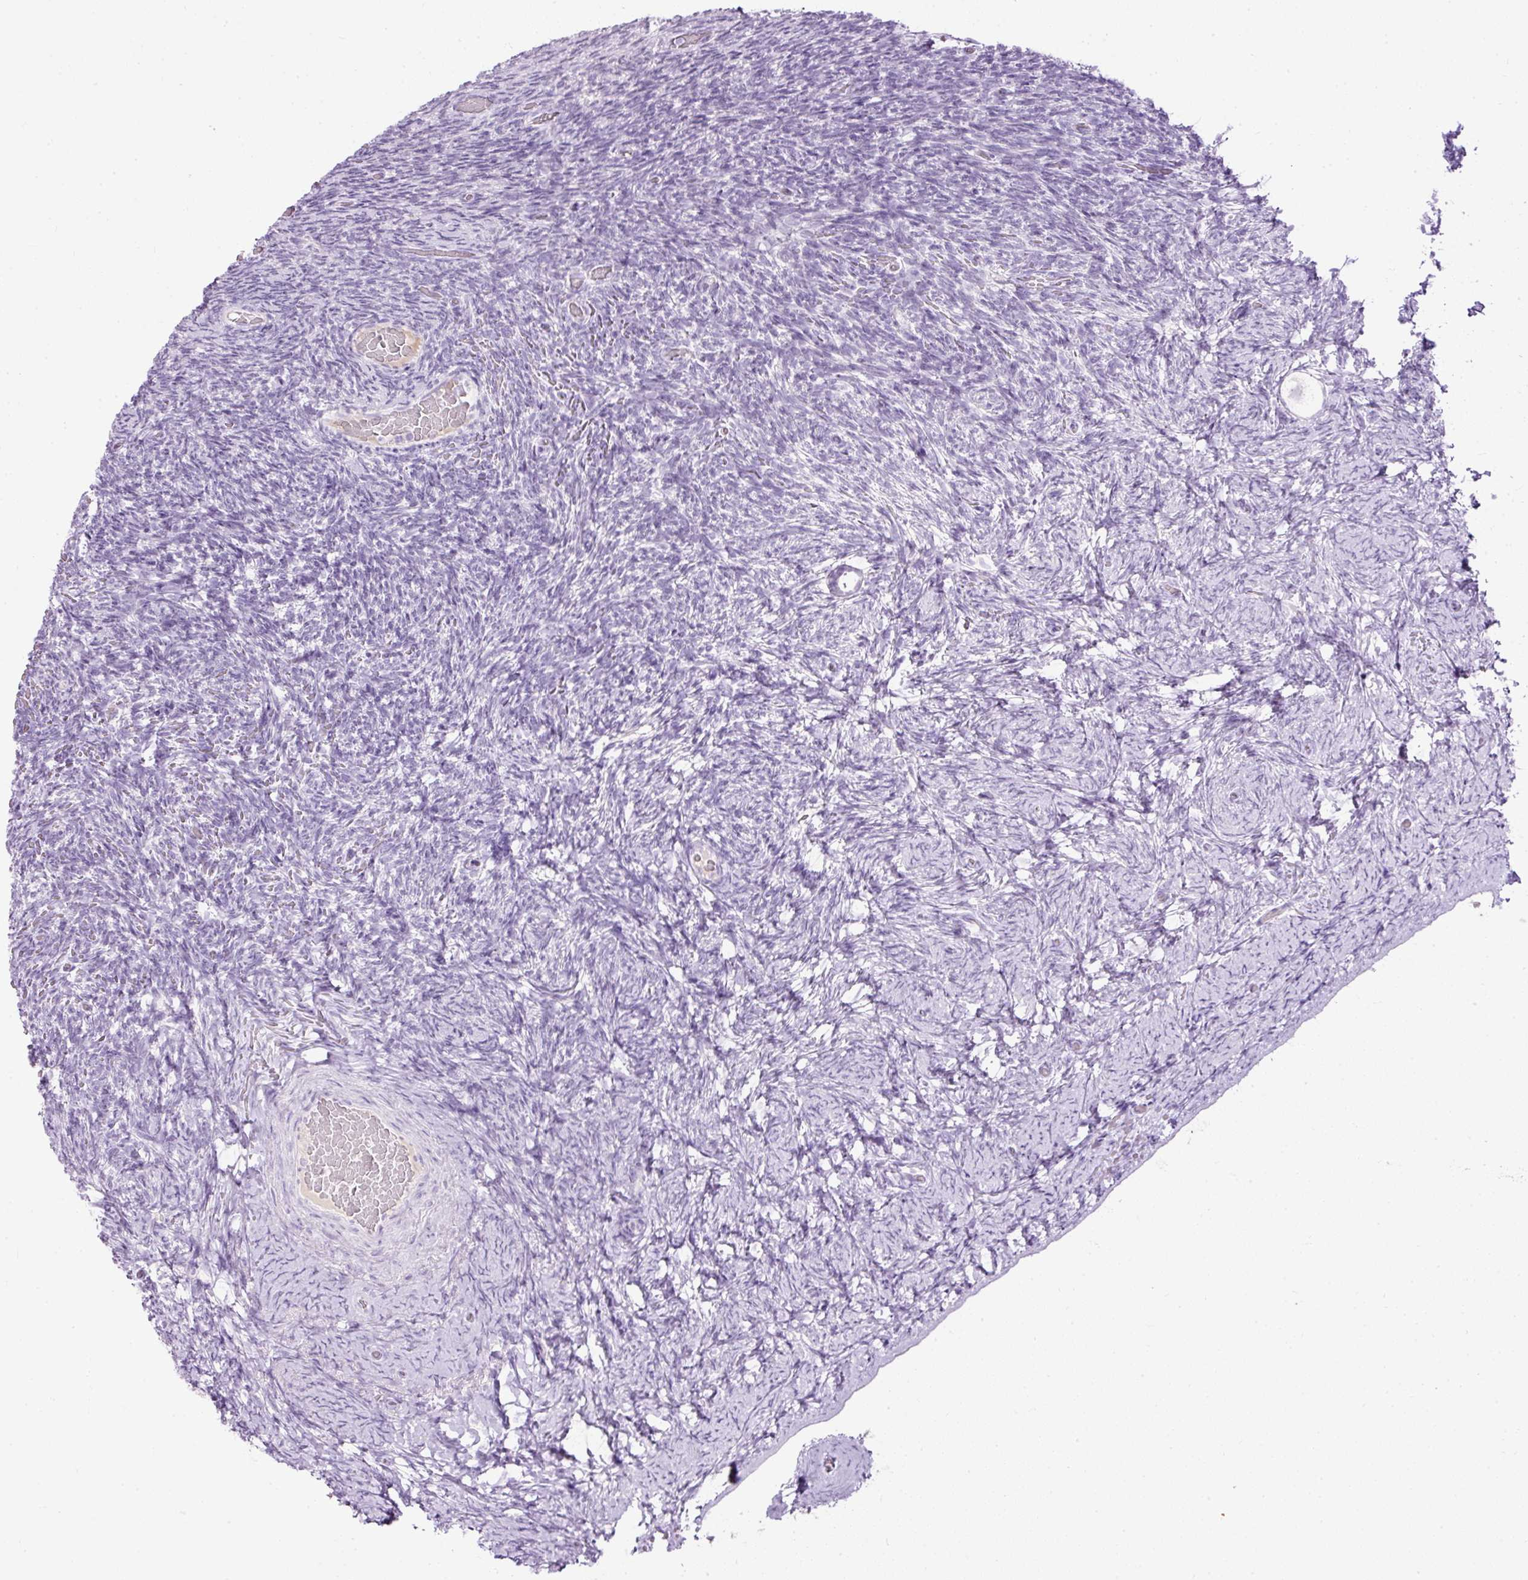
{"staining": {"intensity": "negative", "quantity": "none", "location": "none"}, "tissue": "ovary", "cell_type": "Follicle cells", "image_type": "normal", "snomed": [{"axis": "morphology", "description": "Normal tissue, NOS"}, {"axis": "topography", "description": "Ovary"}], "caption": "This is an IHC micrograph of benign human ovary. There is no expression in follicle cells.", "gene": "PDE6B", "patient": {"sex": "female", "age": 34}}